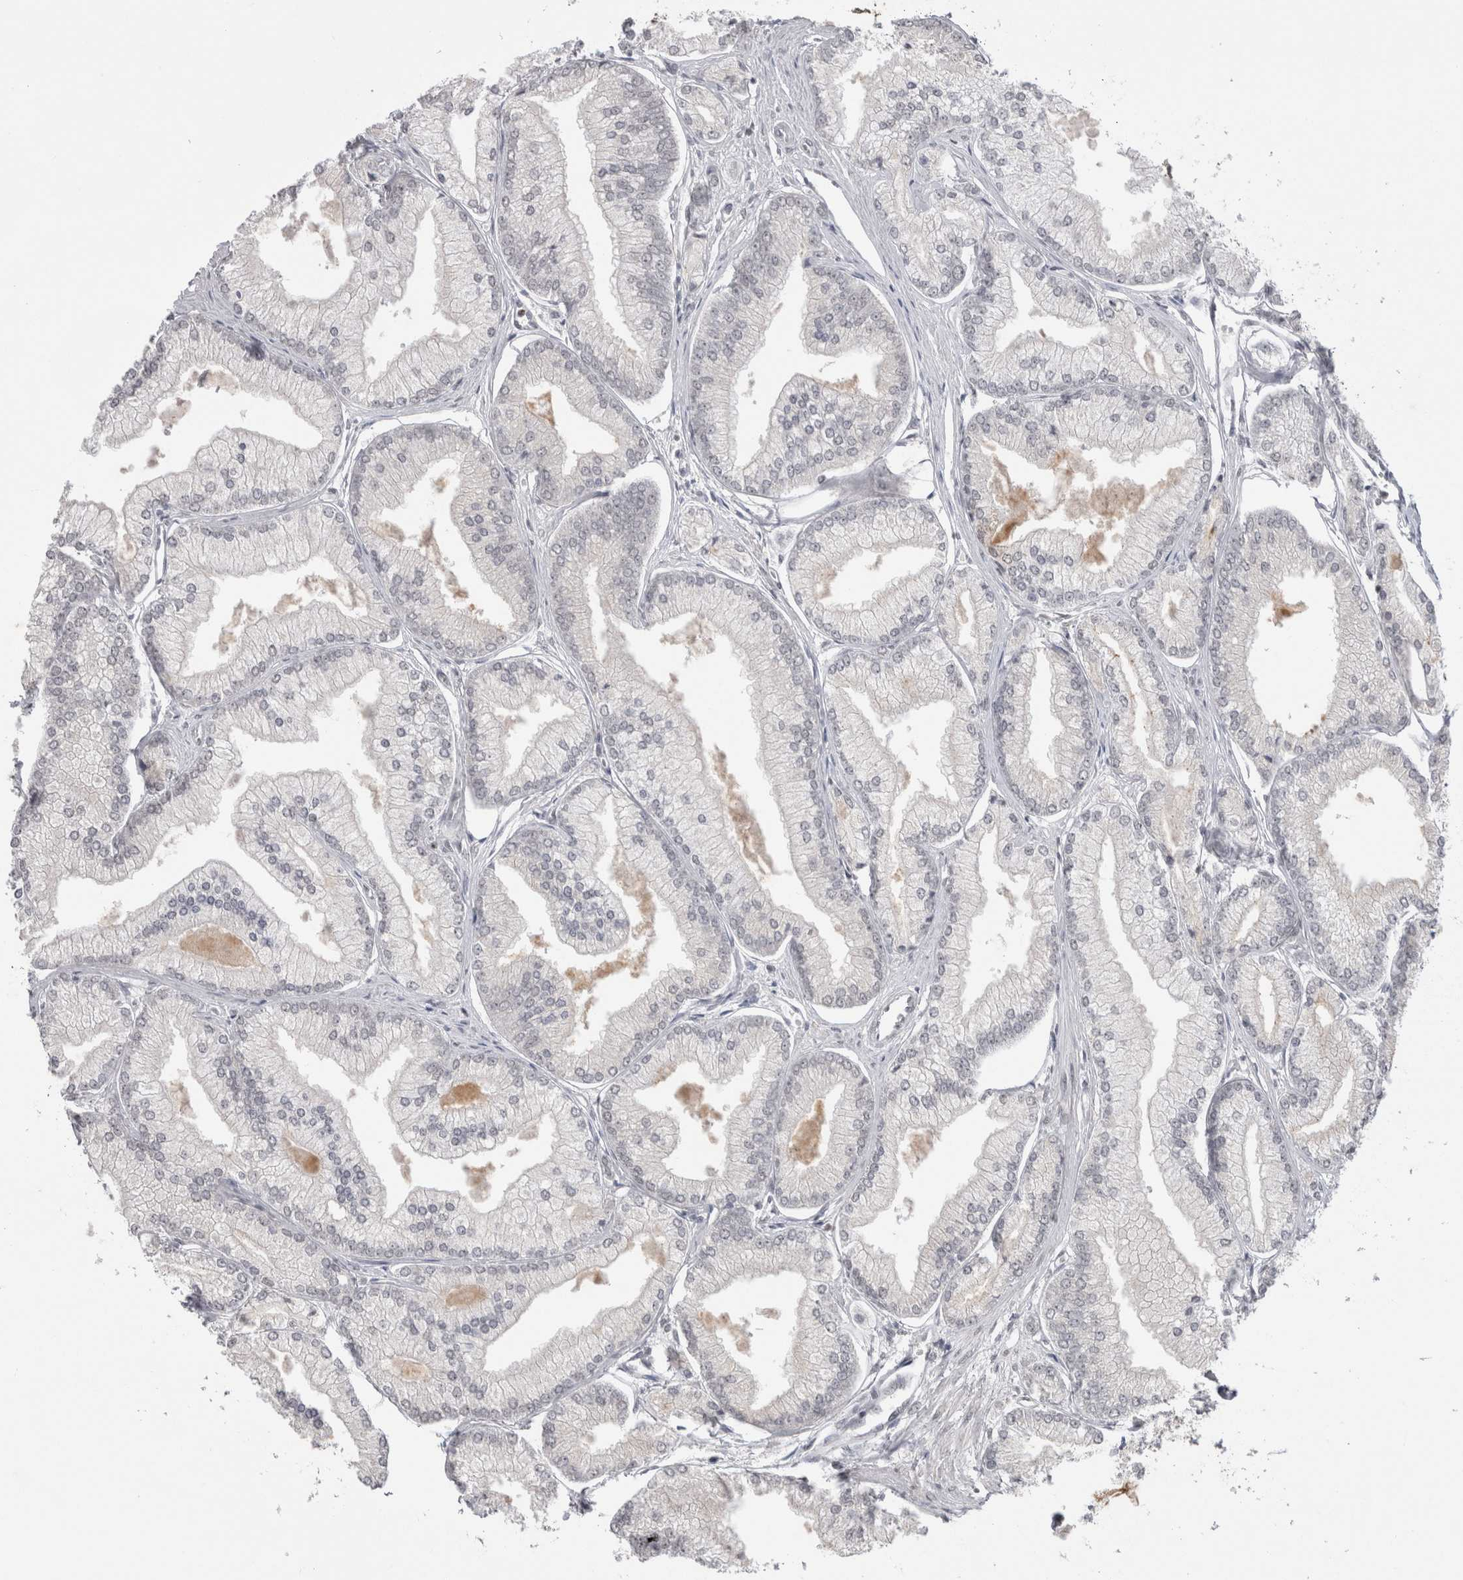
{"staining": {"intensity": "negative", "quantity": "none", "location": "none"}, "tissue": "prostate cancer", "cell_type": "Tumor cells", "image_type": "cancer", "snomed": [{"axis": "morphology", "description": "Adenocarcinoma, Low grade"}, {"axis": "topography", "description": "Prostate"}], "caption": "Tumor cells show no significant expression in adenocarcinoma (low-grade) (prostate).", "gene": "DAXX", "patient": {"sex": "male", "age": 52}}